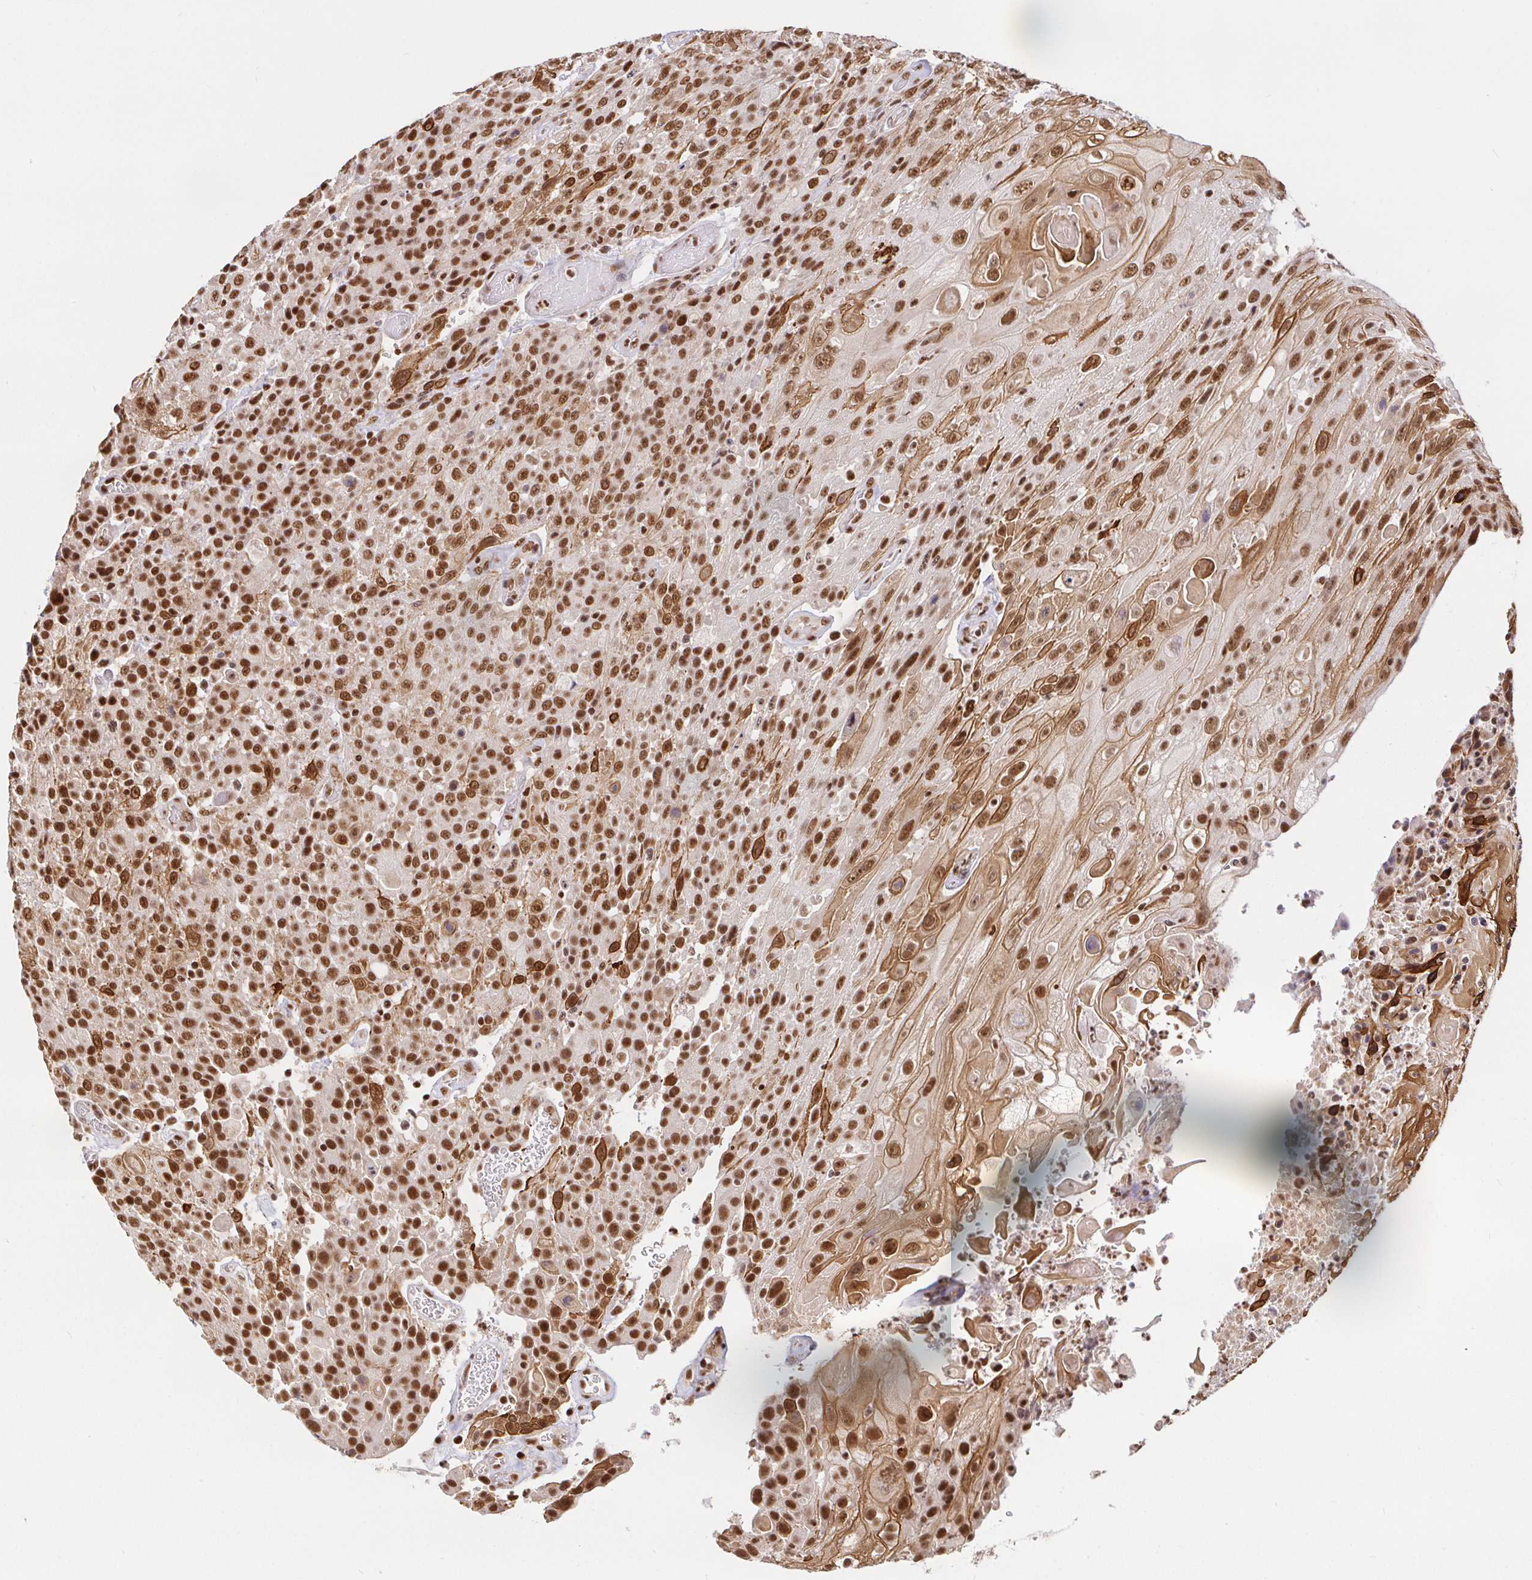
{"staining": {"intensity": "strong", "quantity": ">75%", "location": "cytoplasmic/membranous,nuclear"}, "tissue": "urothelial cancer", "cell_type": "Tumor cells", "image_type": "cancer", "snomed": [{"axis": "morphology", "description": "Urothelial carcinoma, High grade"}, {"axis": "topography", "description": "Urinary bladder"}], "caption": "This is a histology image of IHC staining of urothelial carcinoma (high-grade), which shows strong positivity in the cytoplasmic/membranous and nuclear of tumor cells.", "gene": "SP3", "patient": {"sex": "female", "age": 70}}